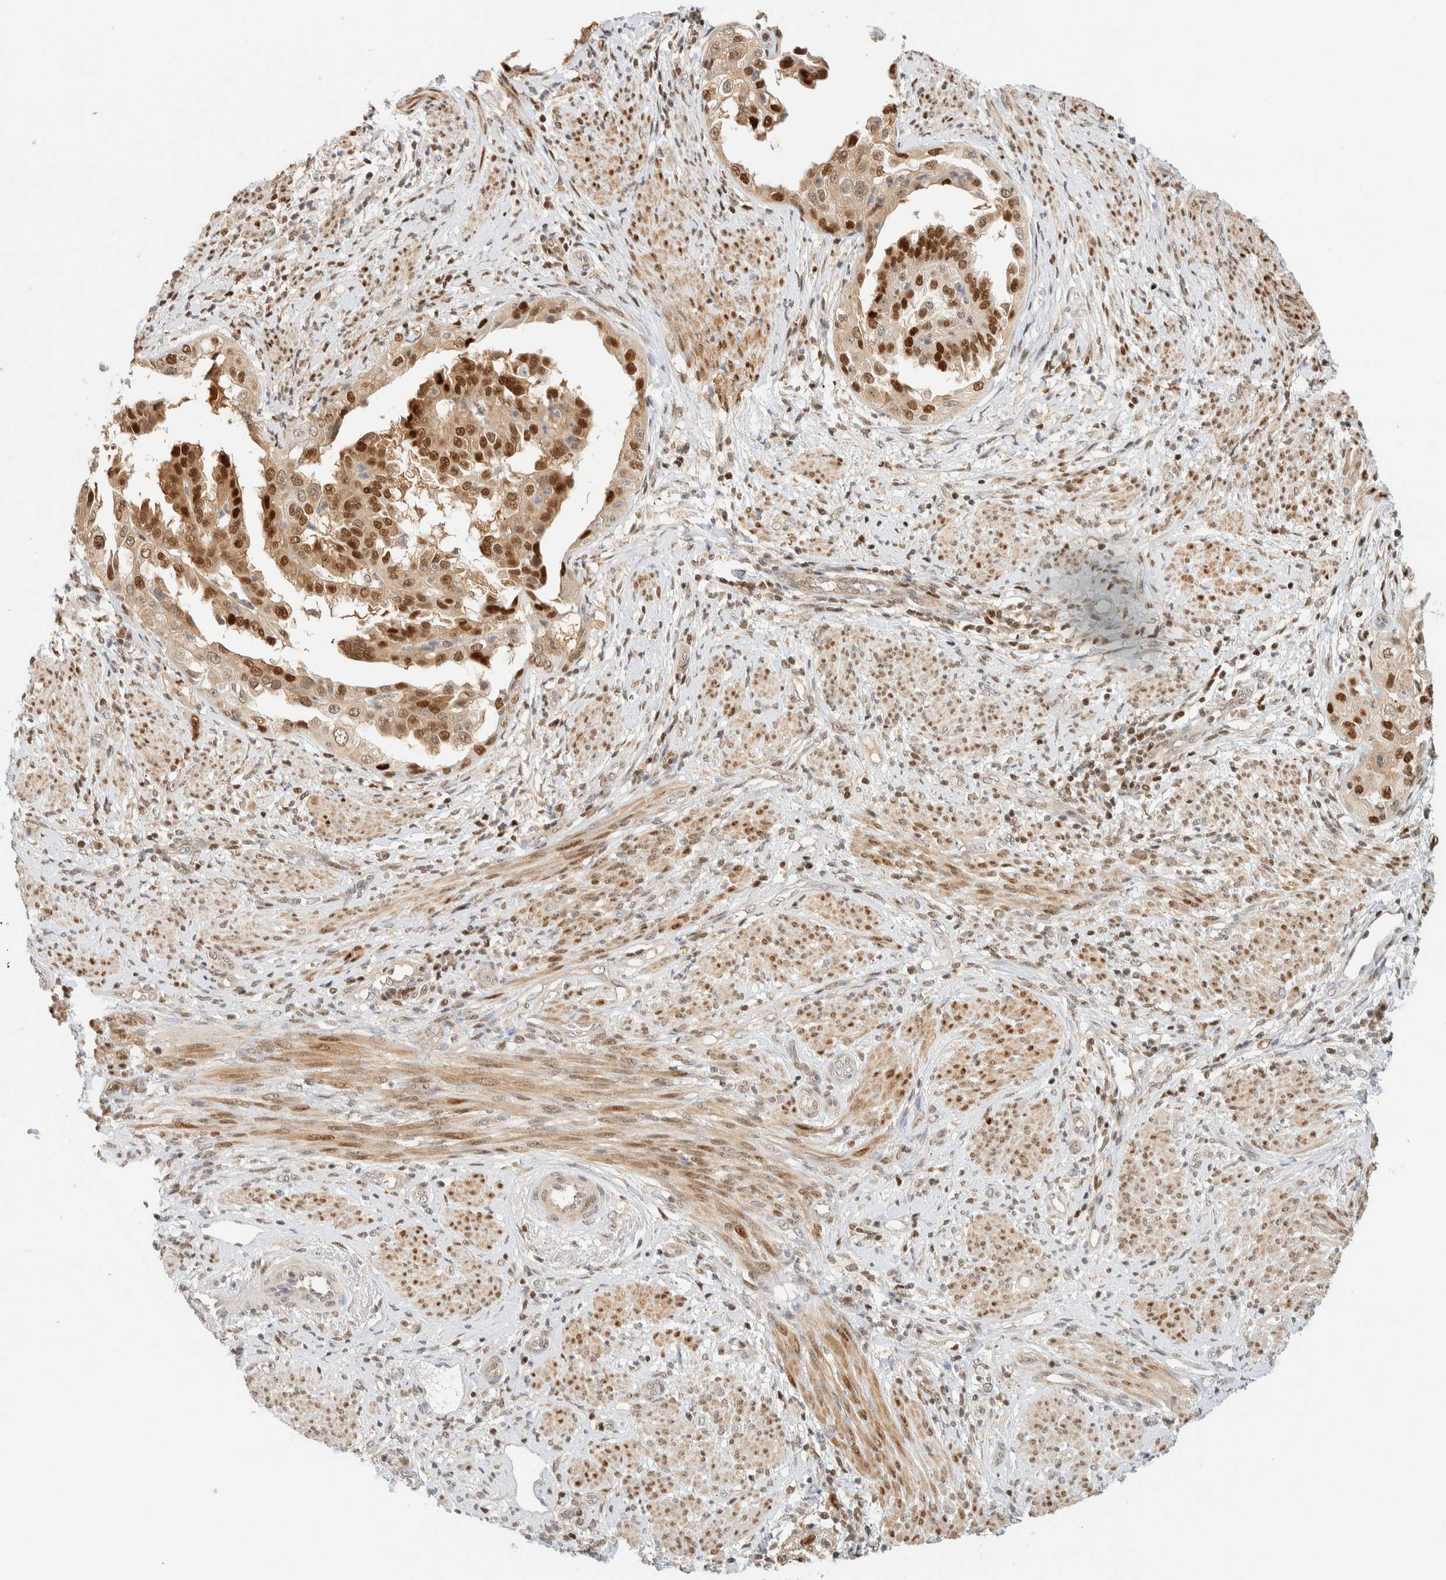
{"staining": {"intensity": "strong", "quantity": ">75%", "location": "cytoplasmic/membranous,nuclear"}, "tissue": "endometrial cancer", "cell_type": "Tumor cells", "image_type": "cancer", "snomed": [{"axis": "morphology", "description": "Adenocarcinoma, NOS"}, {"axis": "topography", "description": "Endometrium"}], "caption": "Human endometrial cancer stained with a protein marker exhibits strong staining in tumor cells.", "gene": "ZBTB37", "patient": {"sex": "female", "age": 85}}